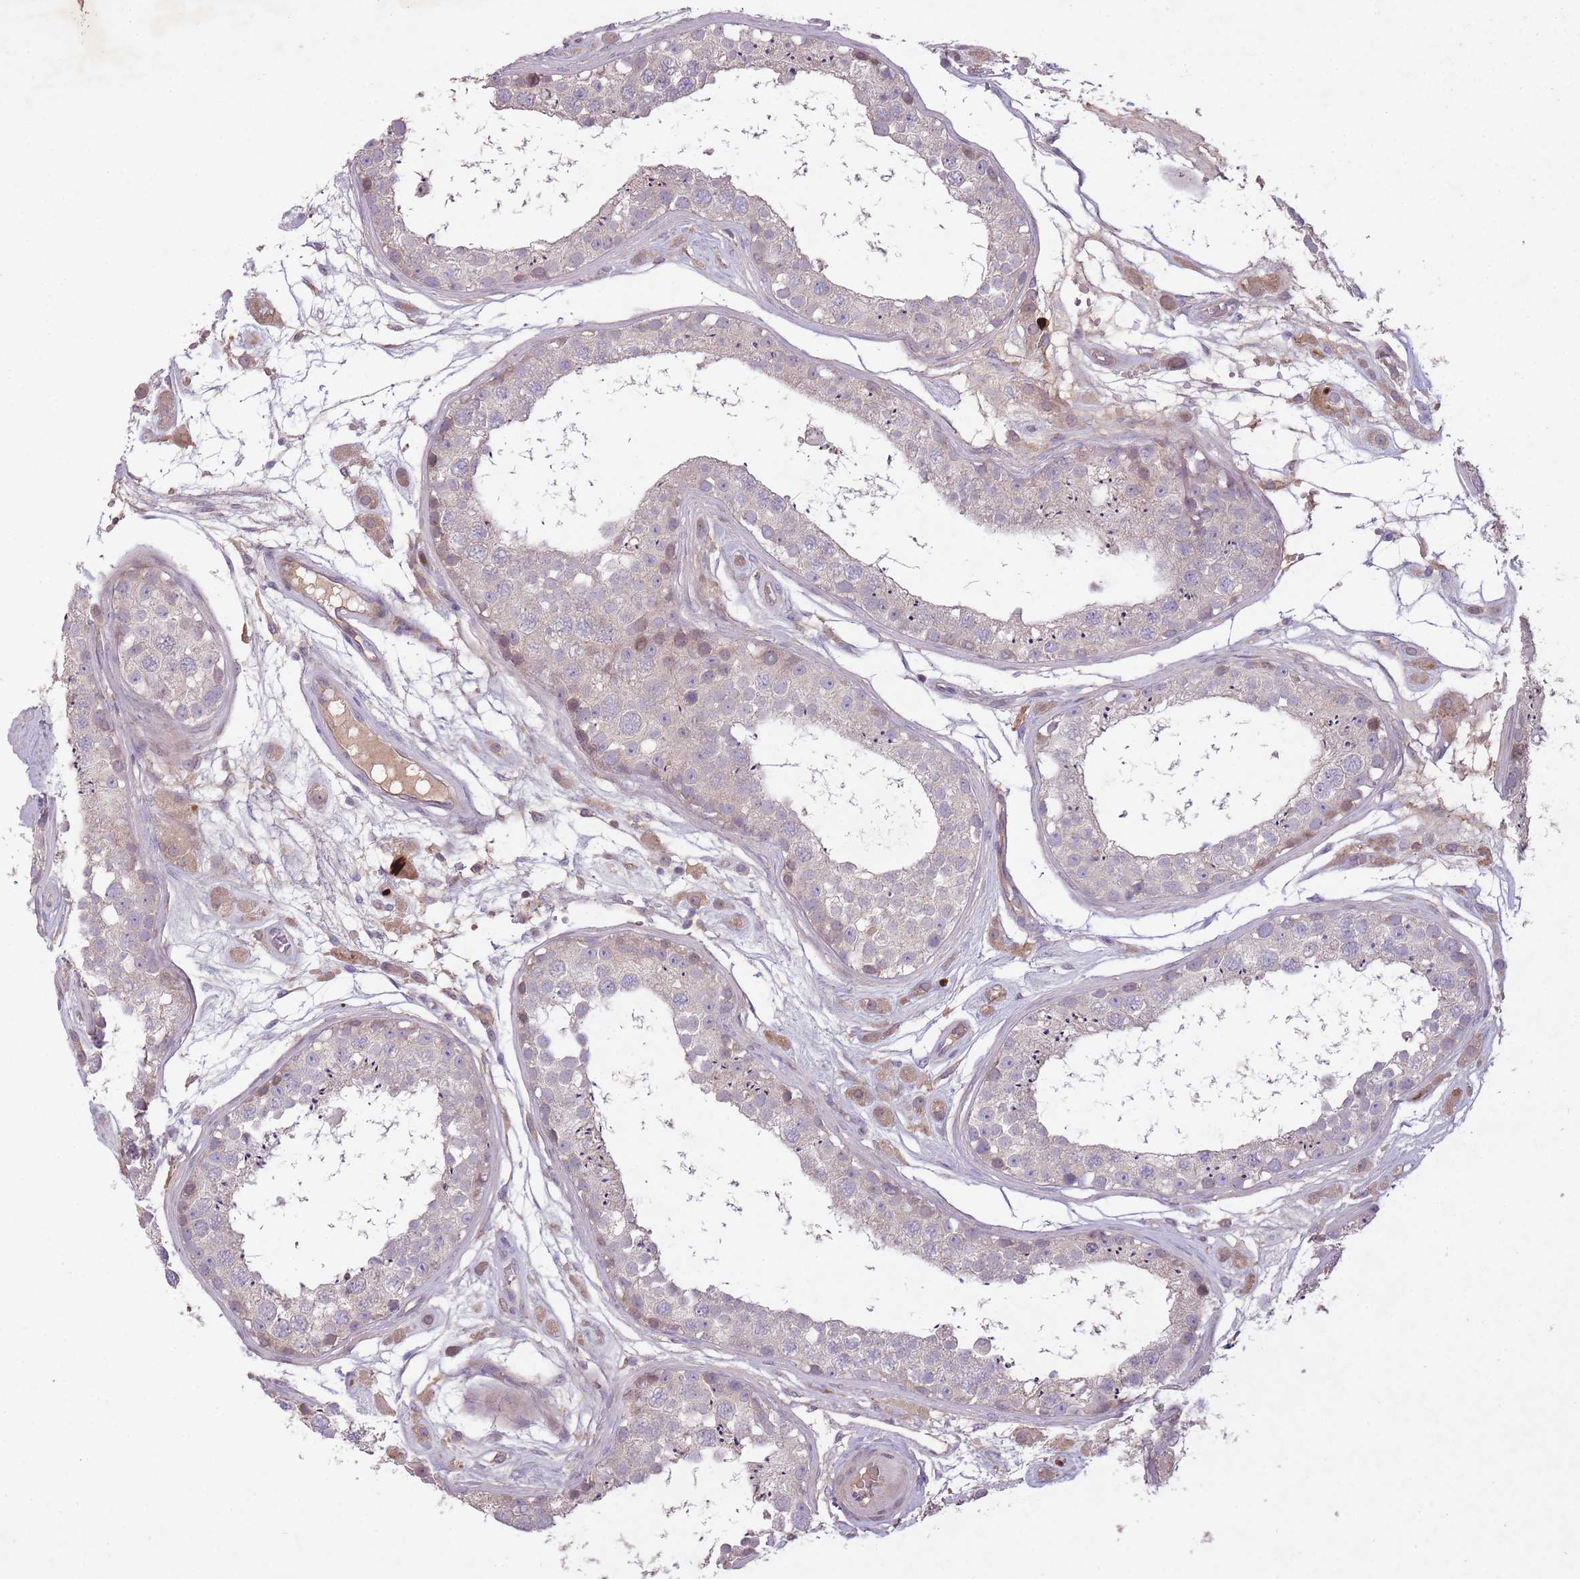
{"staining": {"intensity": "weak", "quantity": "<25%", "location": "cytoplasmic/membranous"}, "tissue": "testis", "cell_type": "Cells in seminiferous ducts", "image_type": "normal", "snomed": [{"axis": "morphology", "description": "Normal tissue, NOS"}, {"axis": "topography", "description": "Testis"}], "caption": "This is an IHC micrograph of unremarkable human testis. There is no expression in cells in seminiferous ducts.", "gene": "OR2V1", "patient": {"sex": "male", "age": 25}}